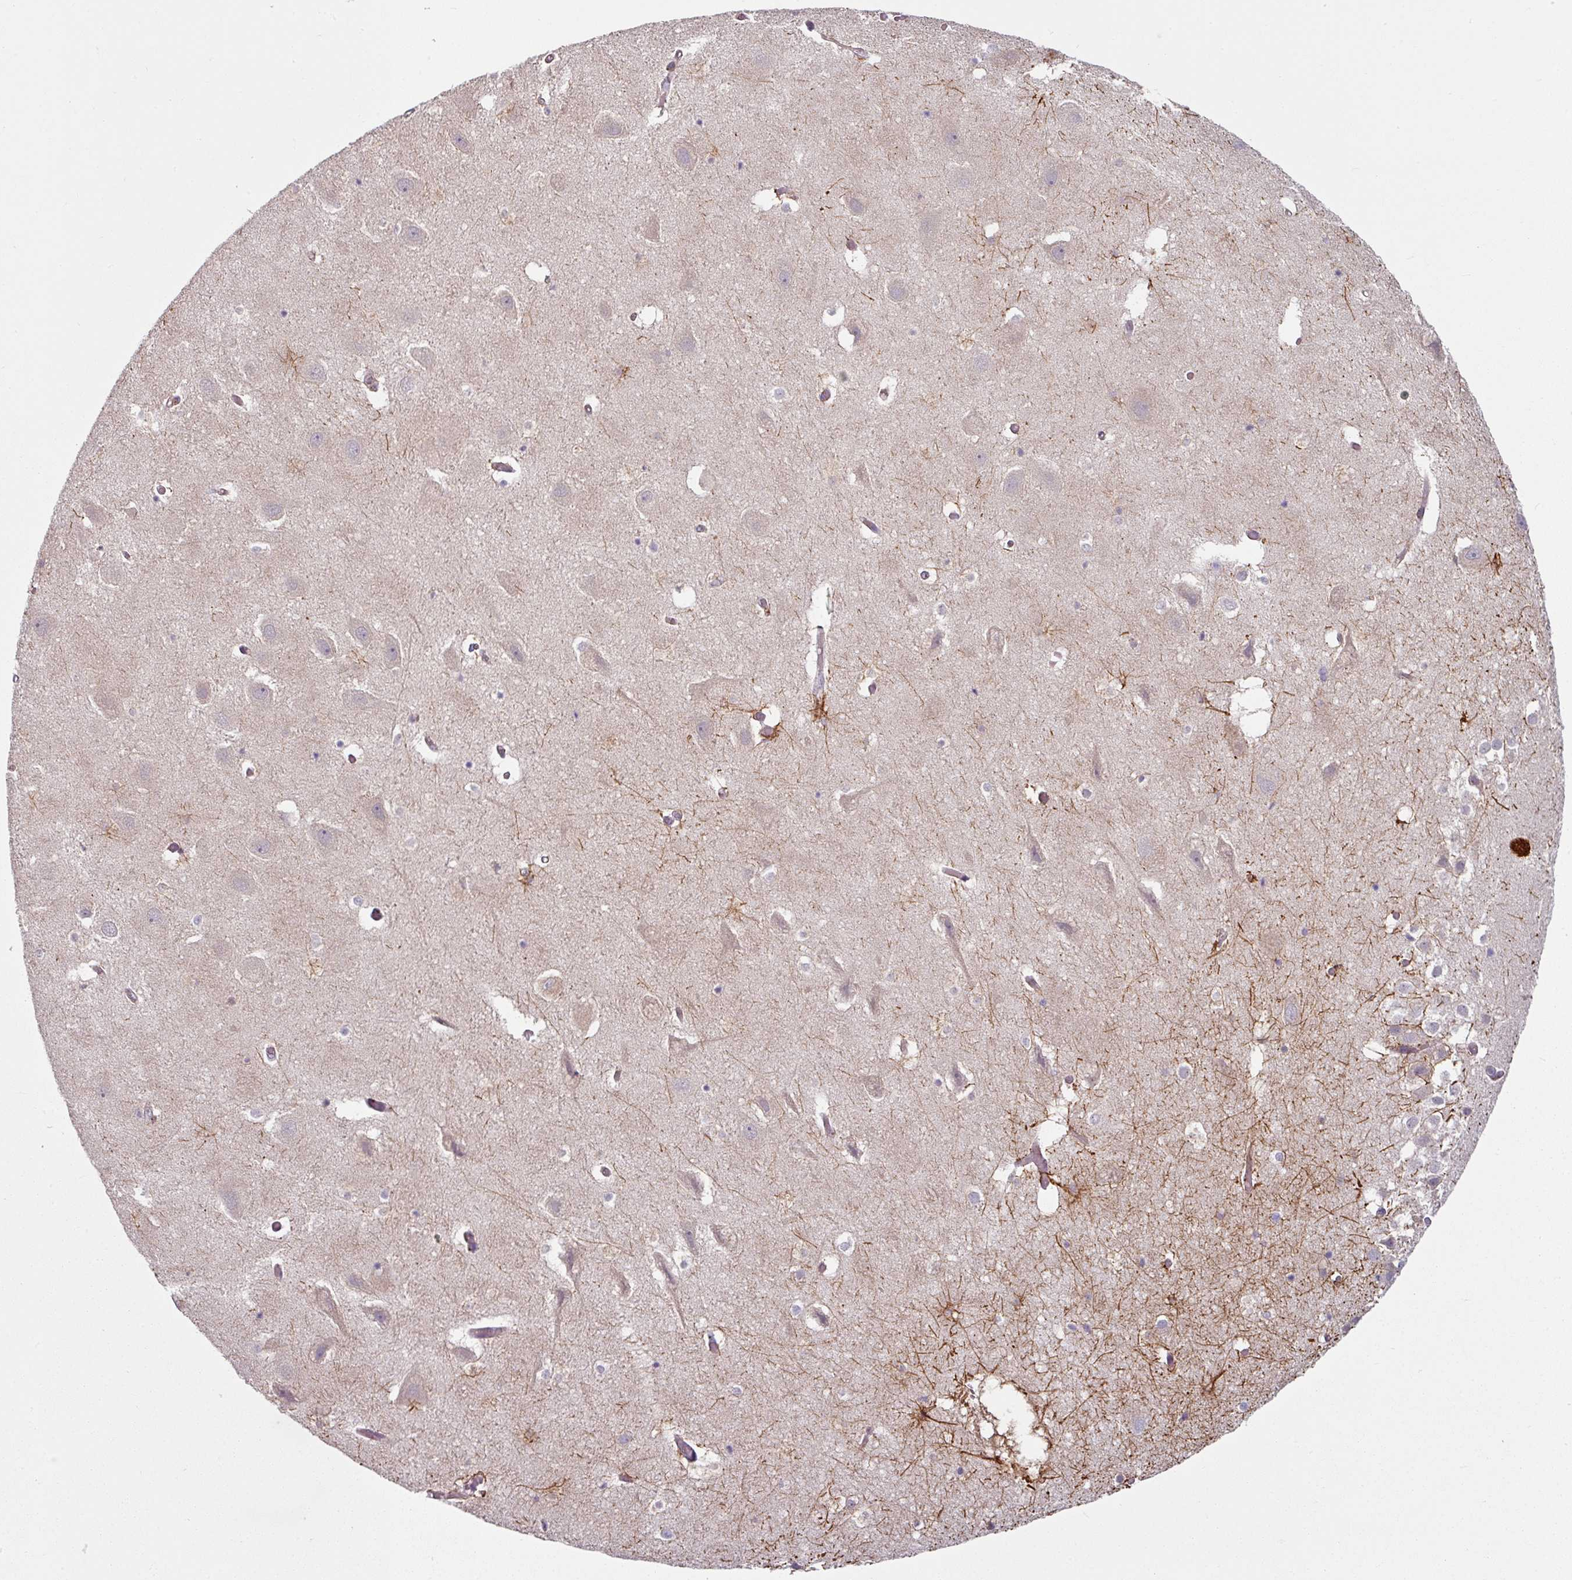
{"staining": {"intensity": "weak", "quantity": "<25%", "location": "cytoplasmic/membranous"}, "tissue": "hippocampus", "cell_type": "Glial cells", "image_type": "normal", "snomed": [{"axis": "morphology", "description": "Normal tissue, NOS"}, {"axis": "topography", "description": "Hippocampus"}], "caption": "Human hippocampus stained for a protein using immunohistochemistry (IHC) reveals no positivity in glial cells.", "gene": "MTMR14", "patient": {"sex": "female", "age": 52}}